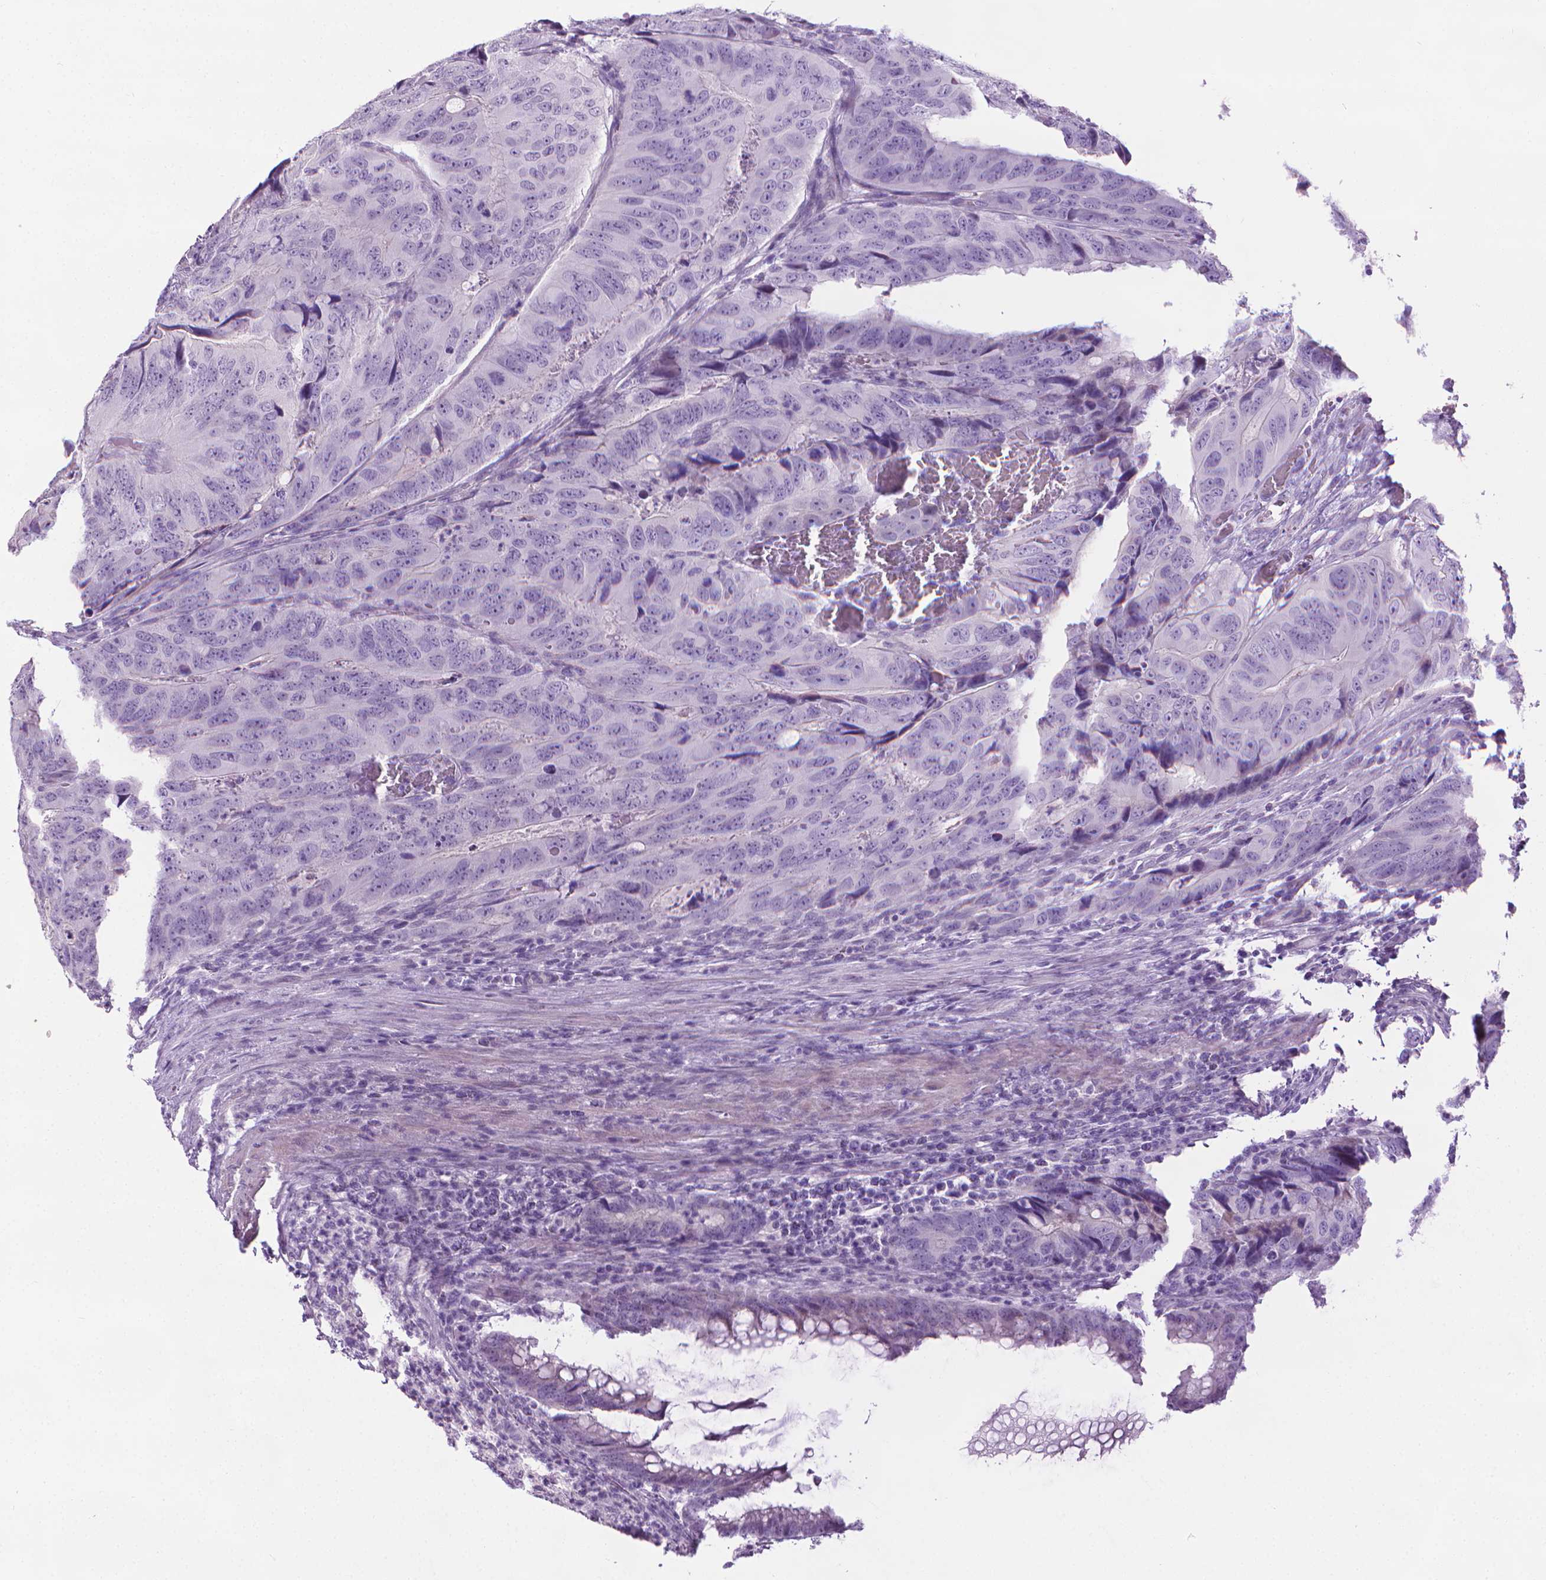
{"staining": {"intensity": "negative", "quantity": "none", "location": "none"}, "tissue": "colorectal cancer", "cell_type": "Tumor cells", "image_type": "cancer", "snomed": [{"axis": "morphology", "description": "Adenocarcinoma, NOS"}, {"axis": "topography", "description": "Colon"}], "caption": "High power microscopy photomicrograph of an immunohistochemistry (IHC) photomicrograph of adenocarcinoma (colorectal), revealing no significant staining in tumor cells.", "gene": "DNAI7", "patient": {"sex": "male", "age": 79}}